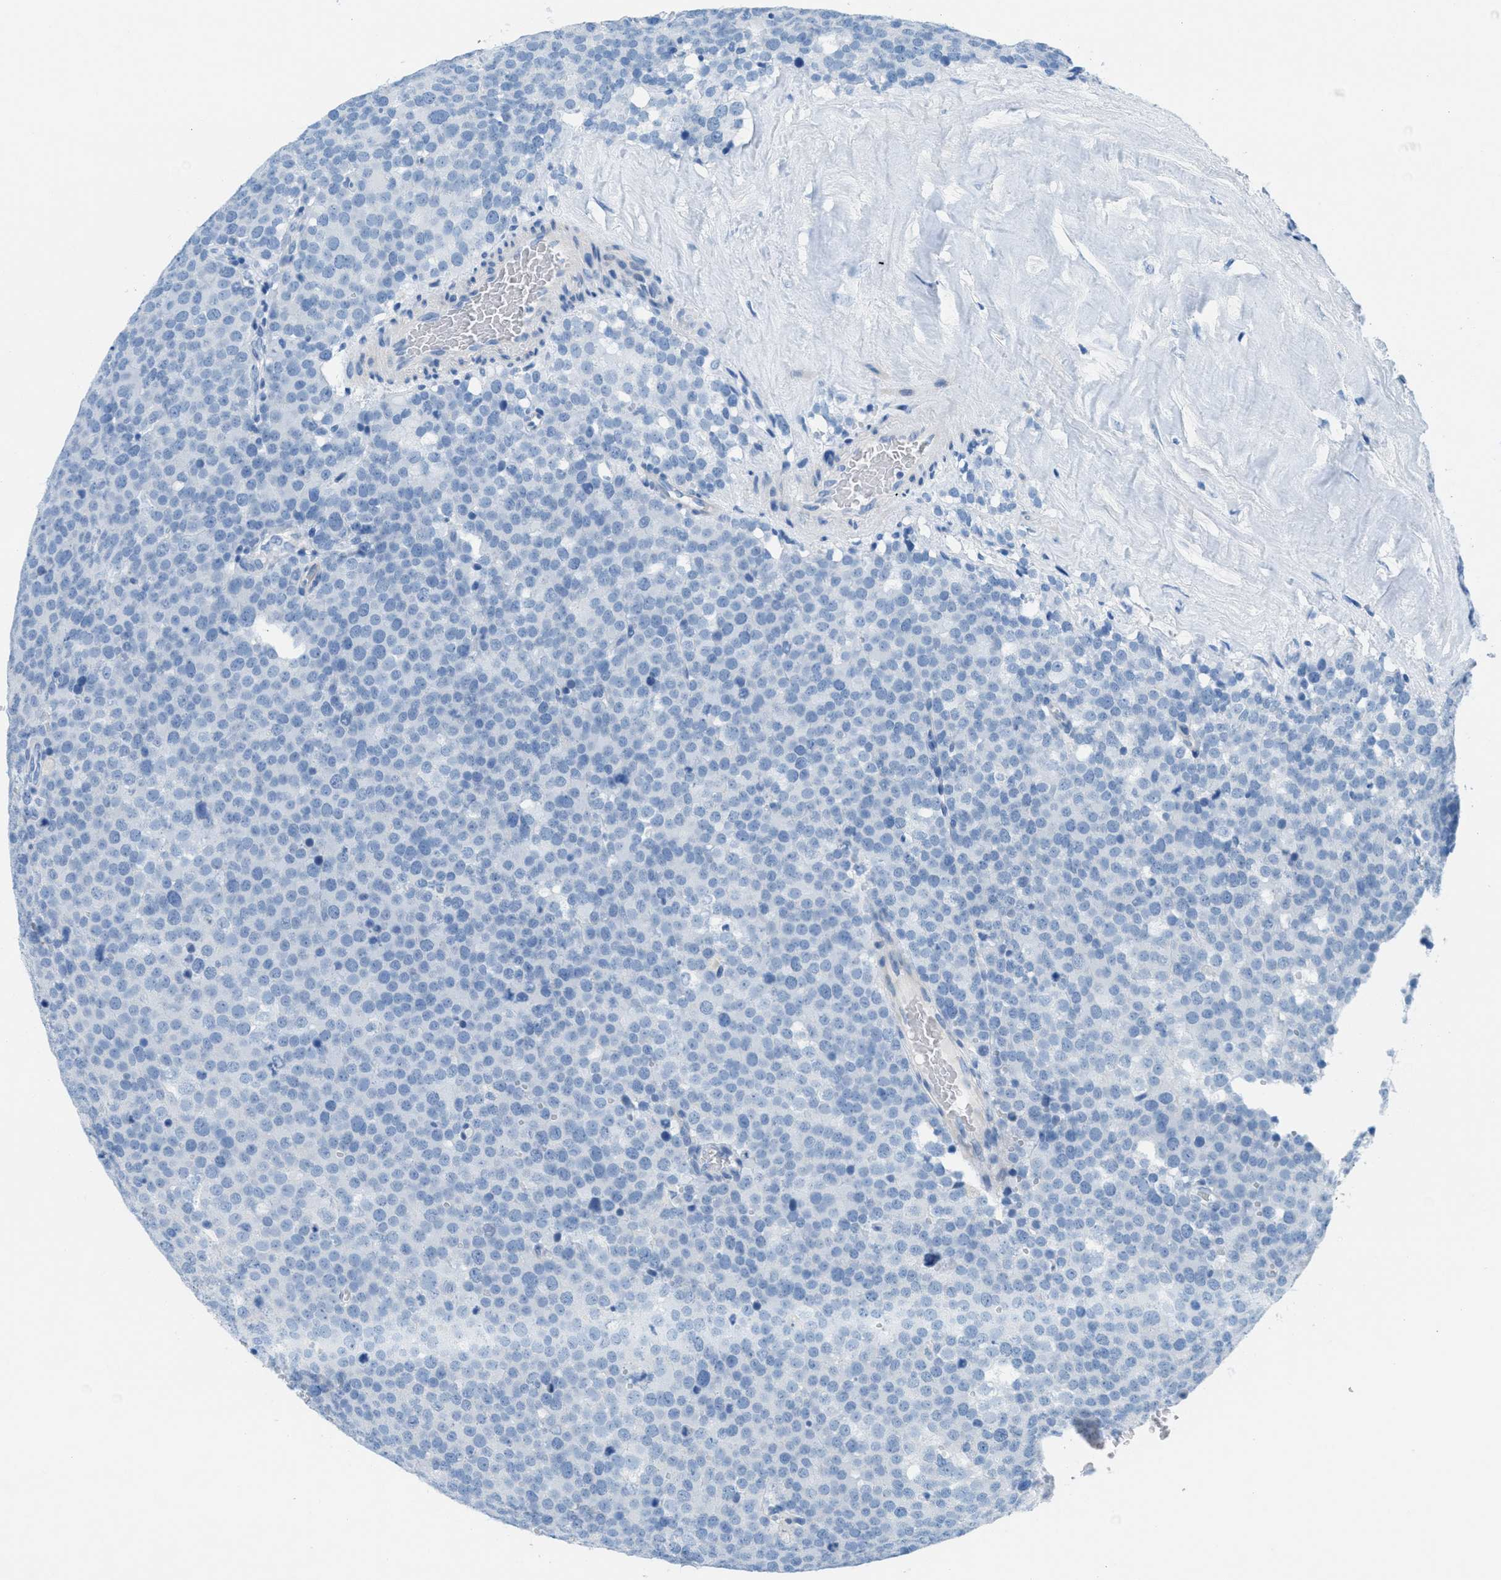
{"staining": {"intensity": "negative", "quantity": "none", "location": "none"}, "tissue": "testis cancer", "cell_type": "Tumor cells", "image_type": "cancer", "snomed": [{"axis": "morphology", "description": "Normal tissue, NOS"}, {"axis": "morphology", "description": "Seminoma, NOS"}, {"axis": "topography", "description": "Testis"}], "caption": "Micrograph shows no significant protein expression in tumor cells of testis cancer (seminoma).", "gene": "GALNT17", "patient": {"sex": "male", "age": 71}}